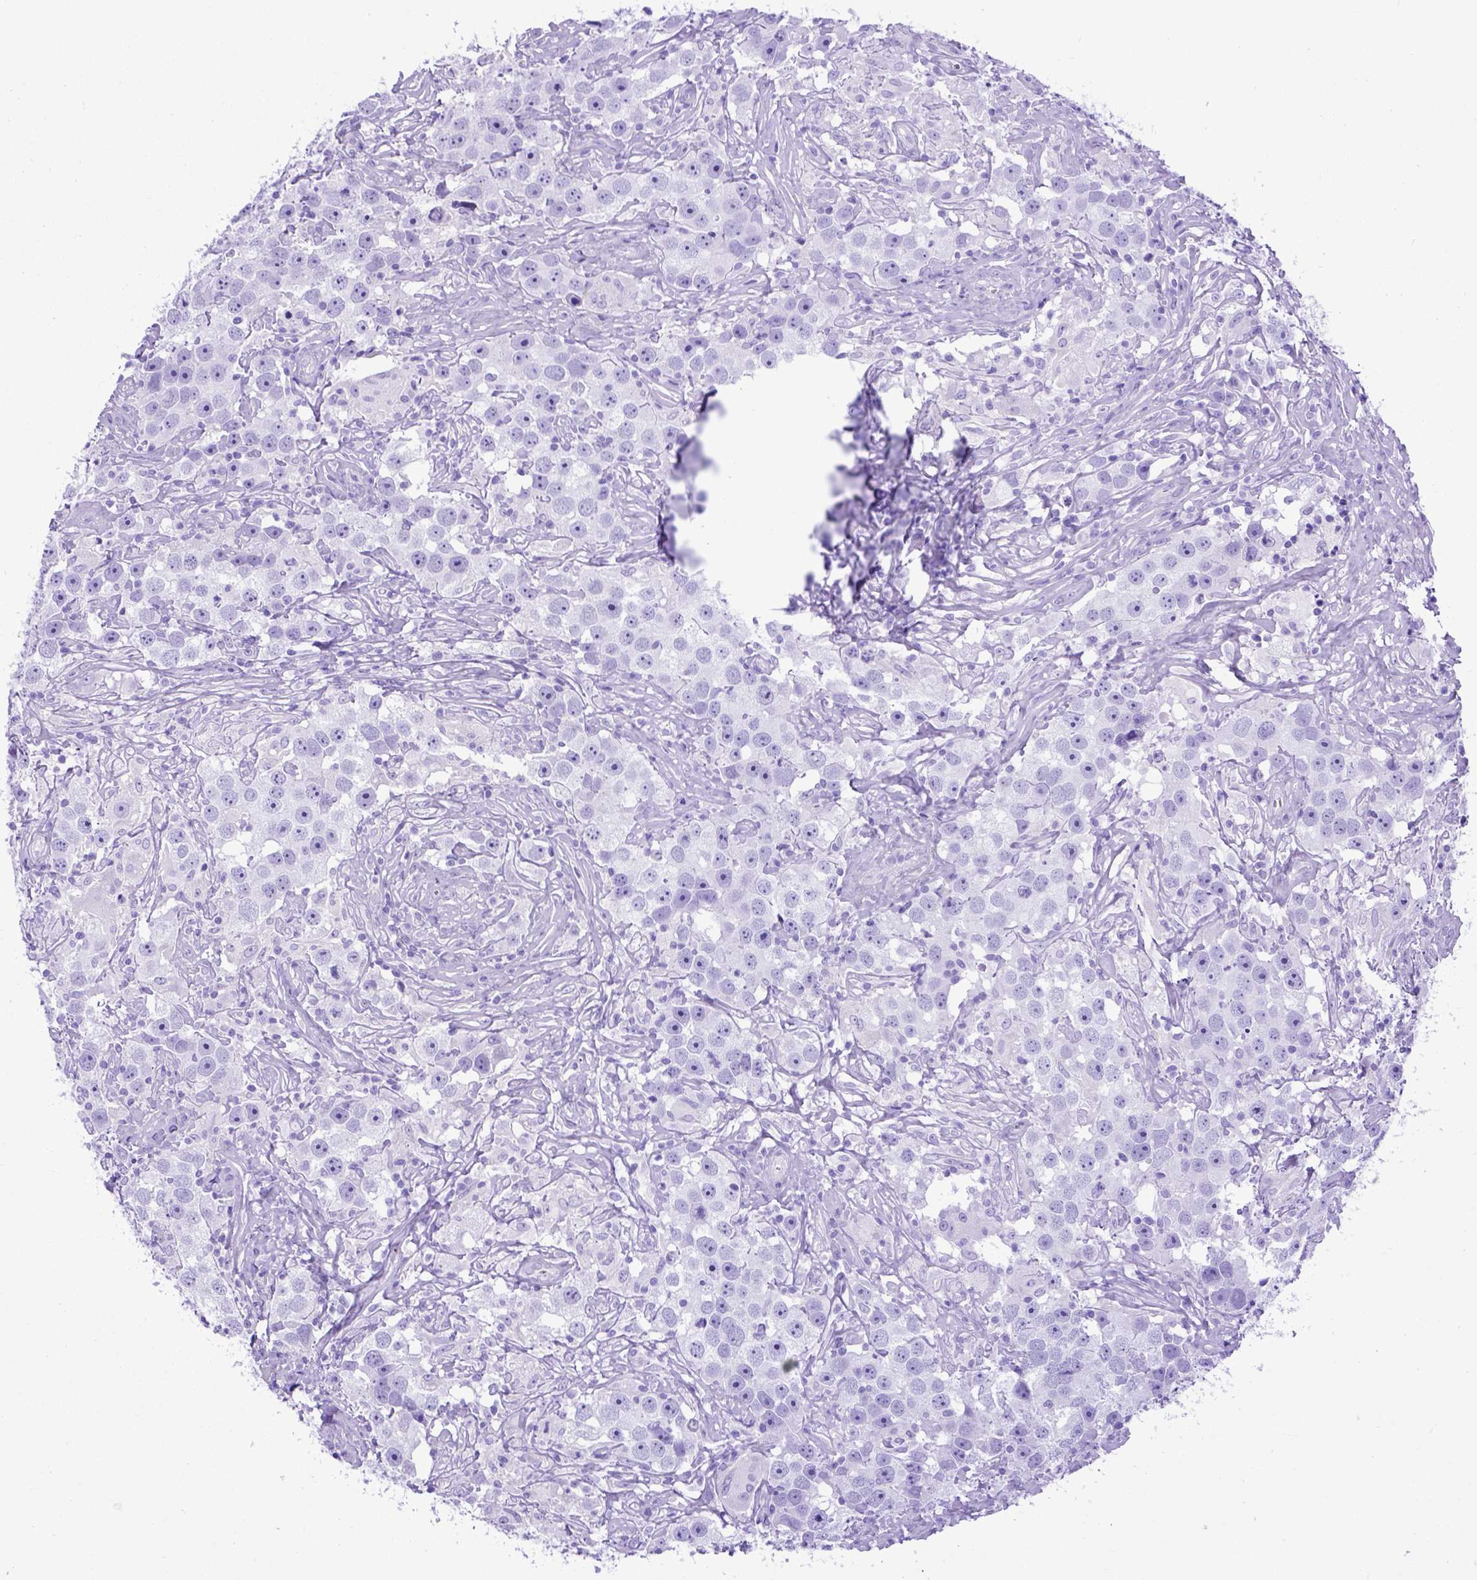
{"staining": {"intensity": "negative", "quantity": "none", "location": "none"}, "tissue": "testis cancer", "cell_type": "Tumor cells", "image_type": "cancer", "snomed": [{"axis": "morphology", "description": "Seminoma, NOS"}, {"axis": "topography", "description": "Testis"}], "caption": "This is an immunohistochemistry photomicrograph of human seminoma (testis). There is no expression in tumor cells.", "gene": "MEOX2", "patient": {"sex": "male", "age": 49}}